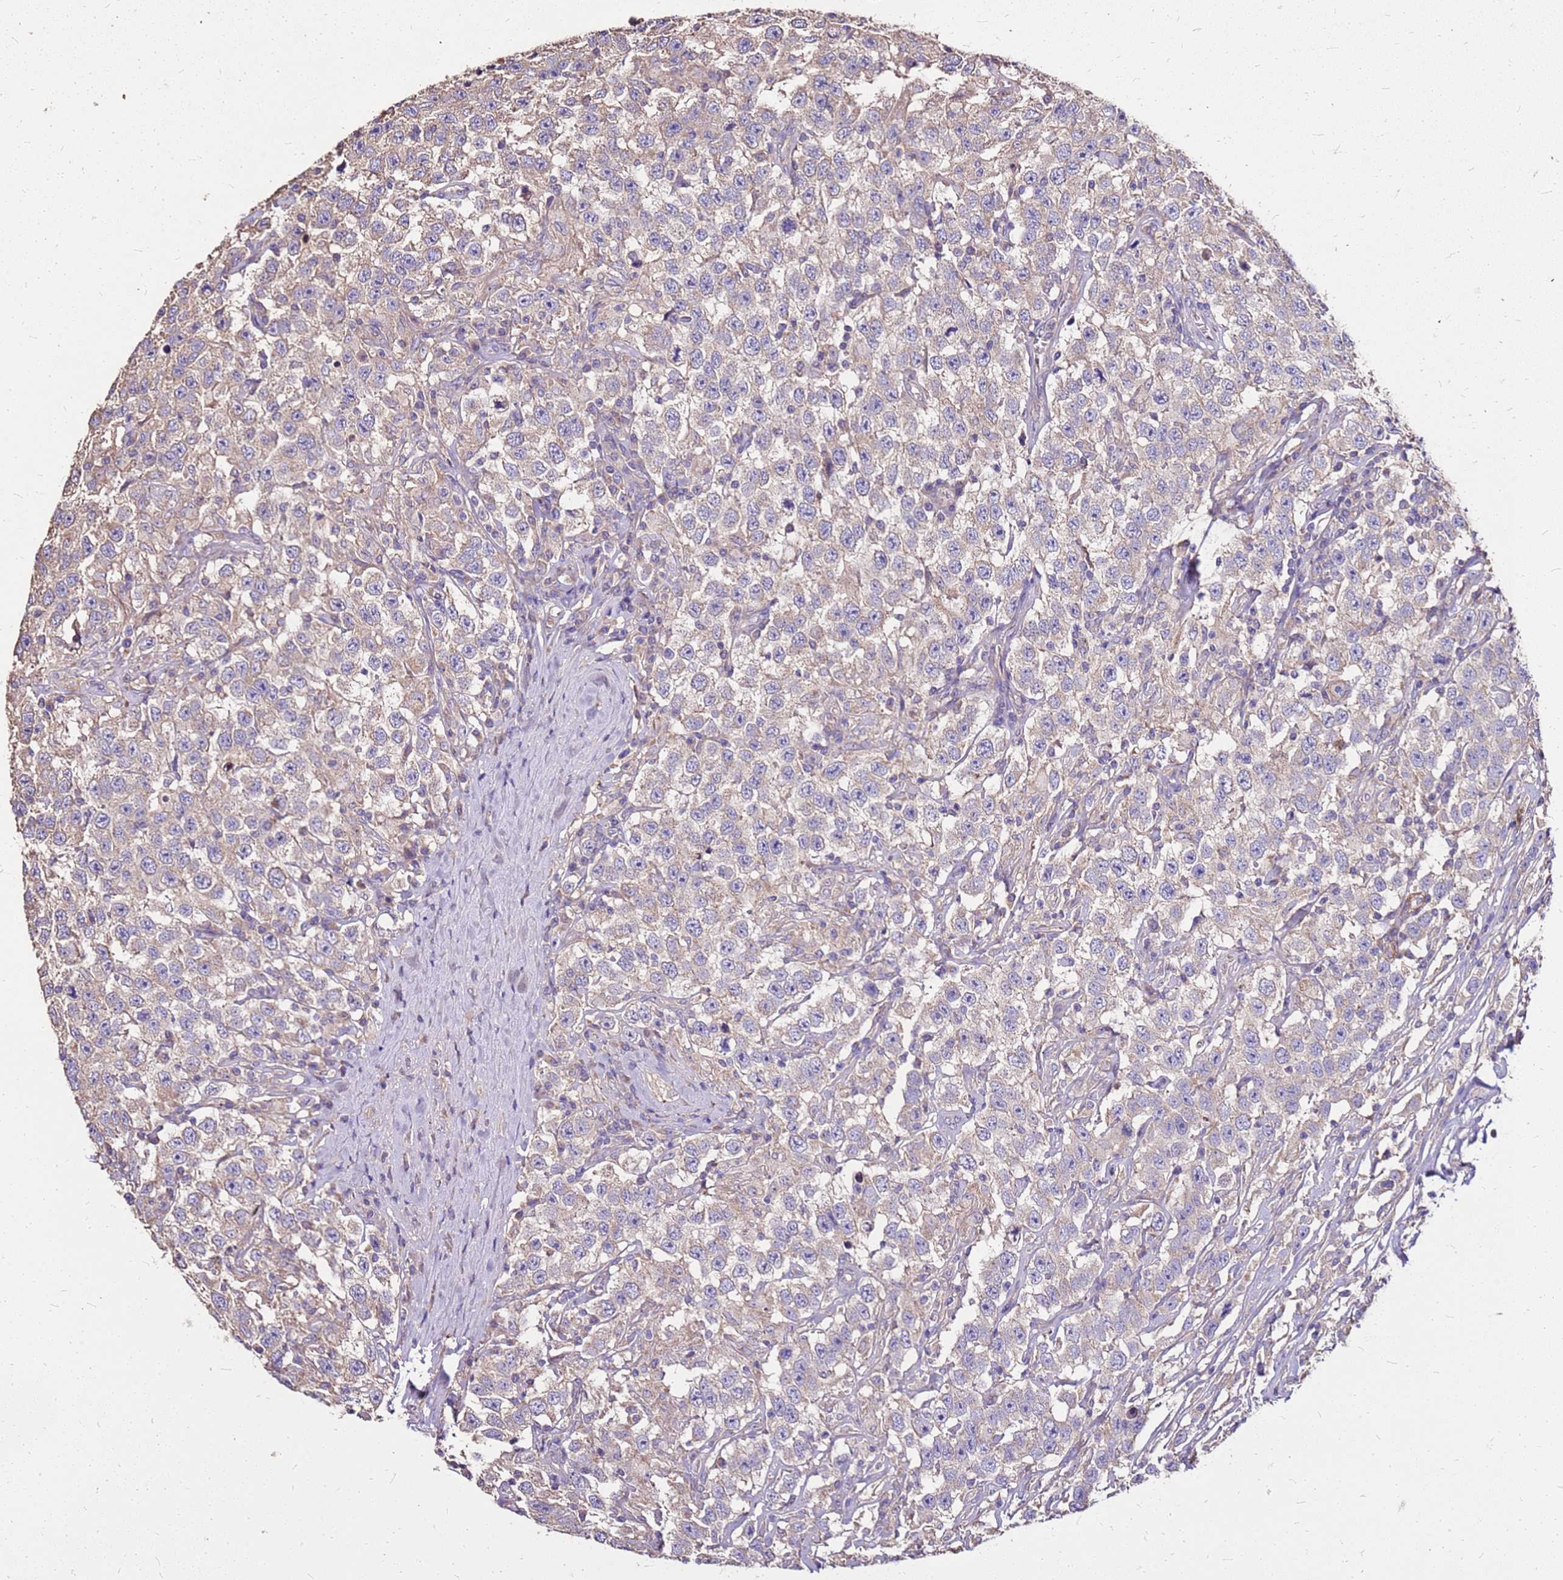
{"staining": {"intensity": "weak", "quantity": "<25%", "location": "cytoplasmic/membranous"}, "tissue": "testis cancer", "cell_type": "Tumor cells", "image_type": "cancer", "snomed": [{"axis": "morphology", "description": "Seminoma, NOS"}, {"axis": "topography", "description": "Testis"}], "caption": "An image of testis seminoma stained for a protein demonstrates no brown staining in tumor cells.", "gene": "EXD3", "patient": {"sex": "male", "age": 41}}